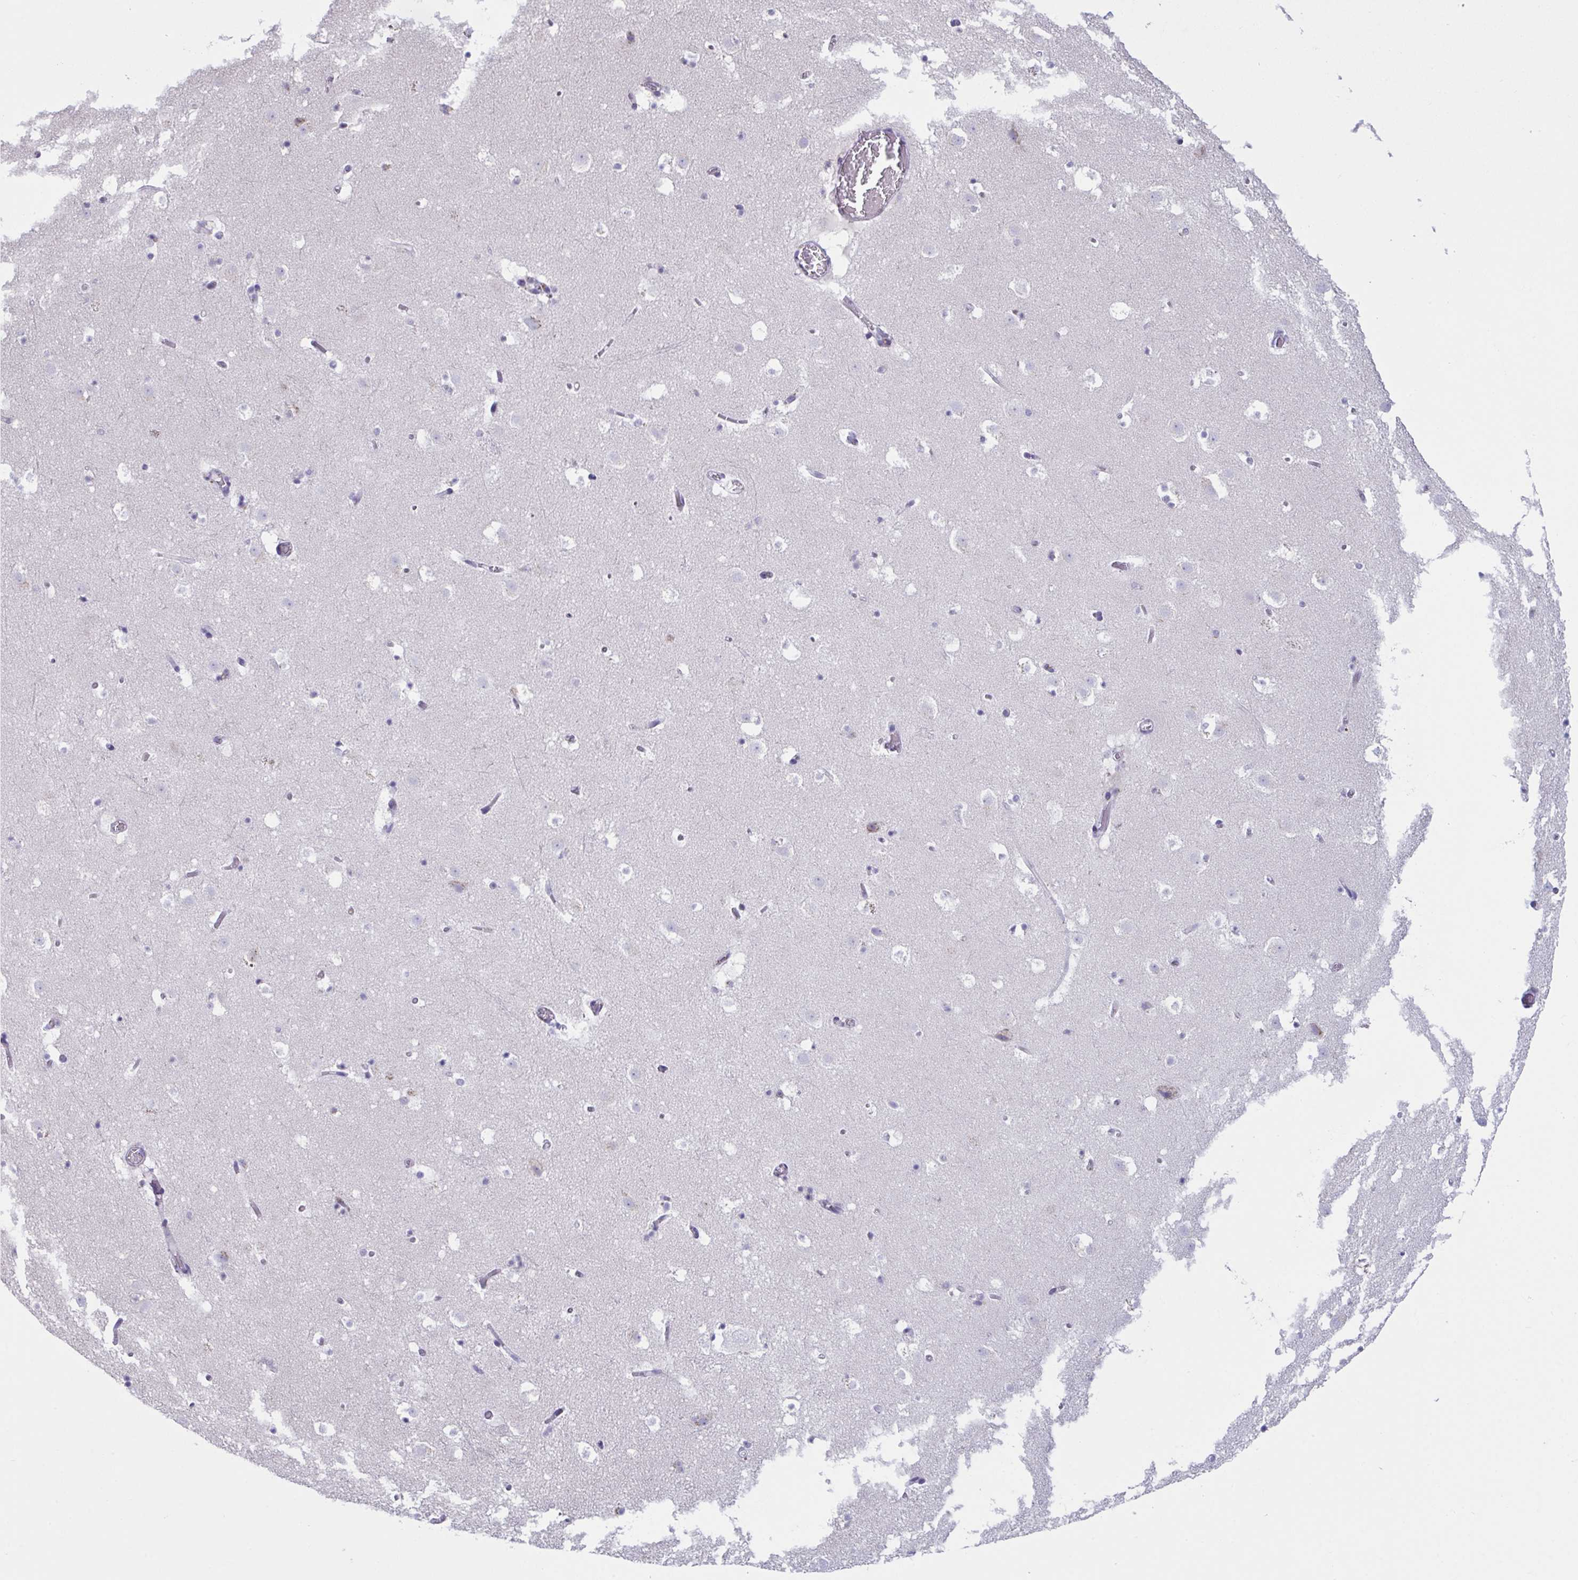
{"staining": {"intensity": "negative", "quantity": "none", "location": "none"}, "tissue": "caudate", "cell_type": "Glial cells", "image_type": "normal", "snomed": [{"axis": "morphology", "description": "Normal tissue, NOS"}, {"axis": "topography", "description": "Lateral ventricle wall"}], "caption": "DAB immunohistochemical staining of normal caudate demonstrates no significant staining in glial cells.", "gene": "SCLY", "patient": {"sex": "male", "age": 37}}